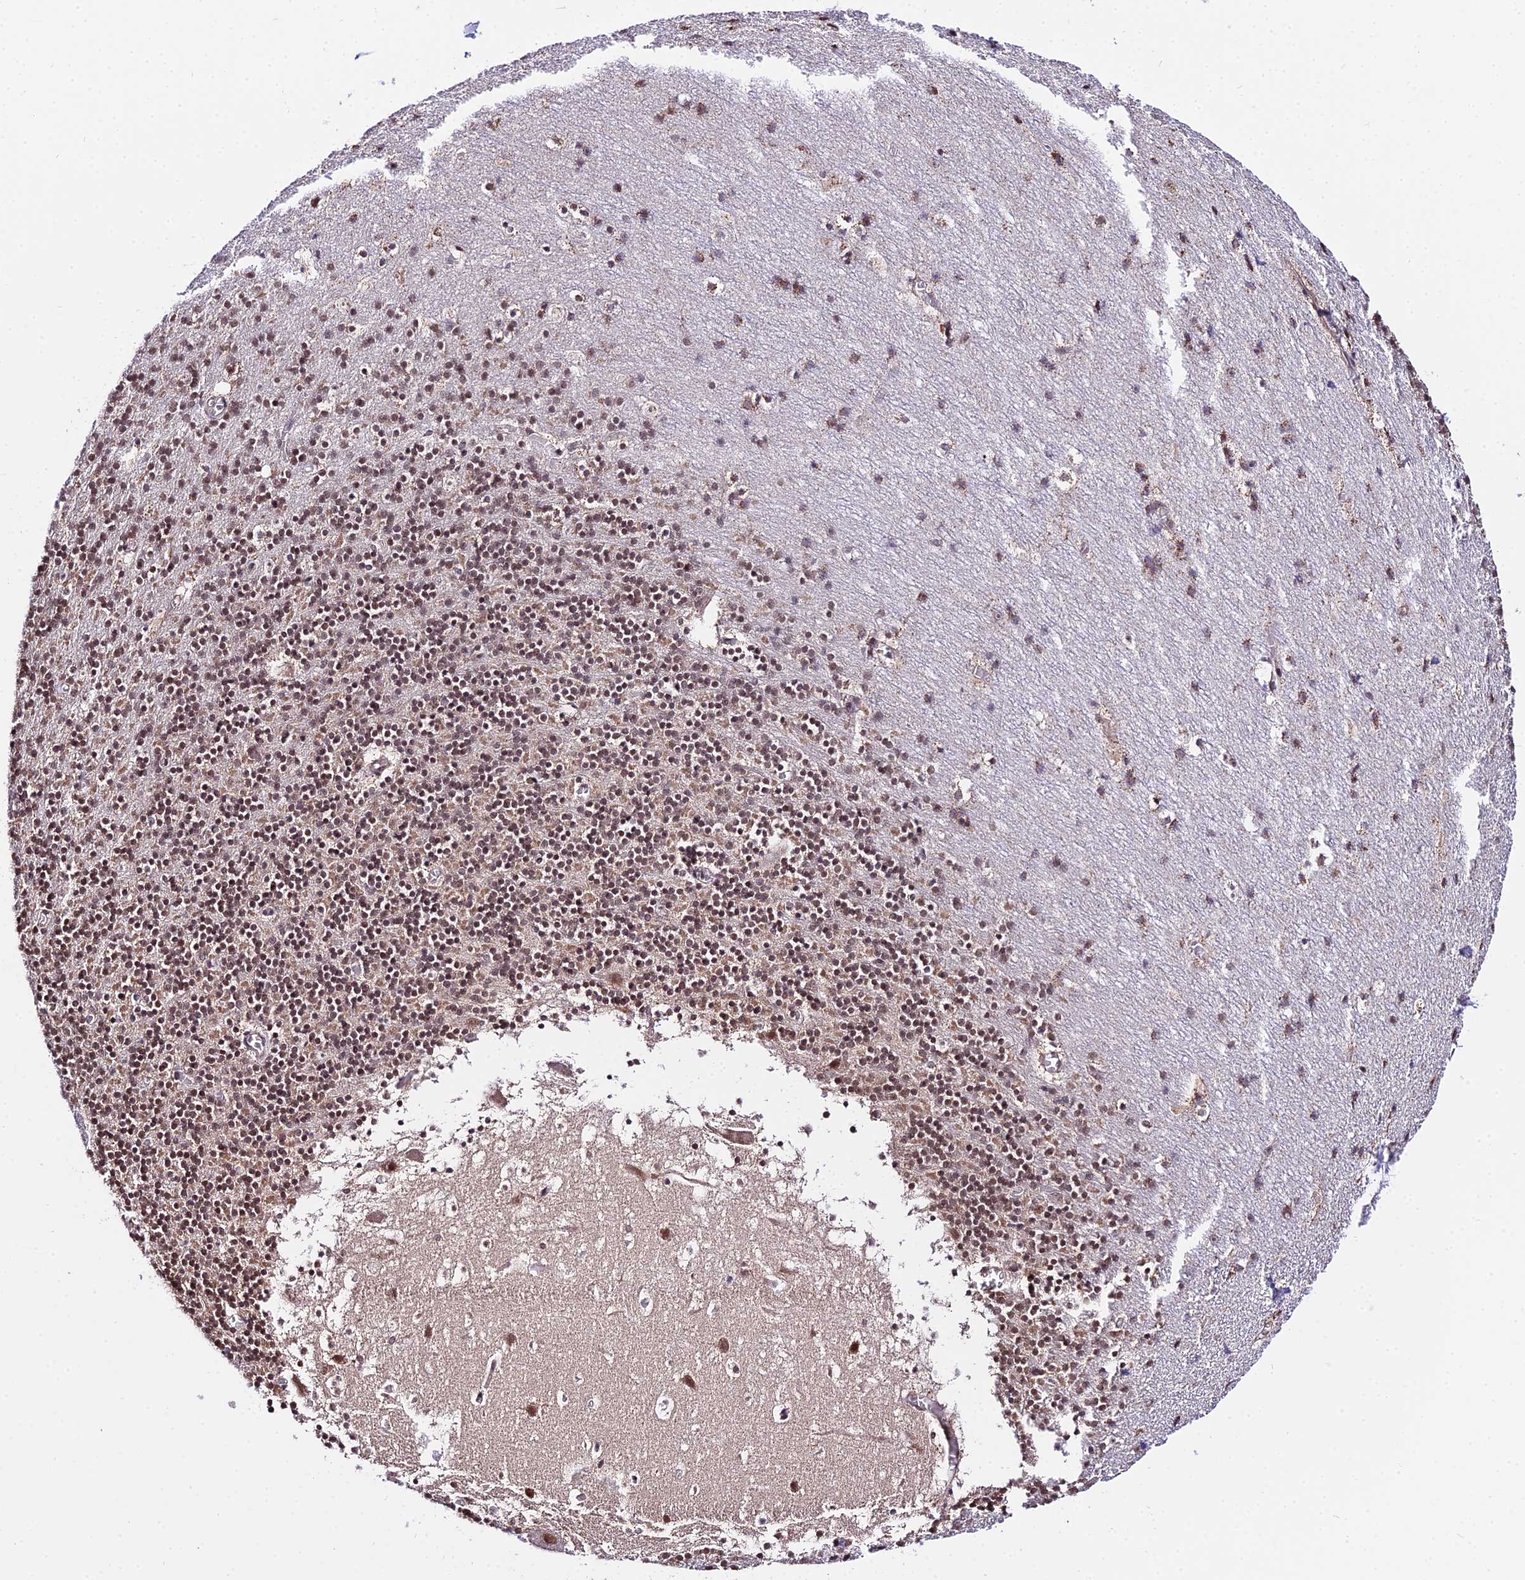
{"staining": {"intensity": "weak", "quantity": "25%-75%", "location": "nuclear"}, "tissue": "cerebellum", "cell_type": "Cells in granular layer", "image_type": "normal", "snomed": [{"axis": "morphology", "description": "Normal tissue, NOS"}, {"axis": "topography", "description": "Cerebellum"}], "caption": "A brown stain highlights weak nuclear positivity of a protein in cells in granular layer of benign cerebellum. (IHC, brightfield microscopy, high magnification).", "gene": "POLR2I", "patient": {"sex": "male", "age": 45}}